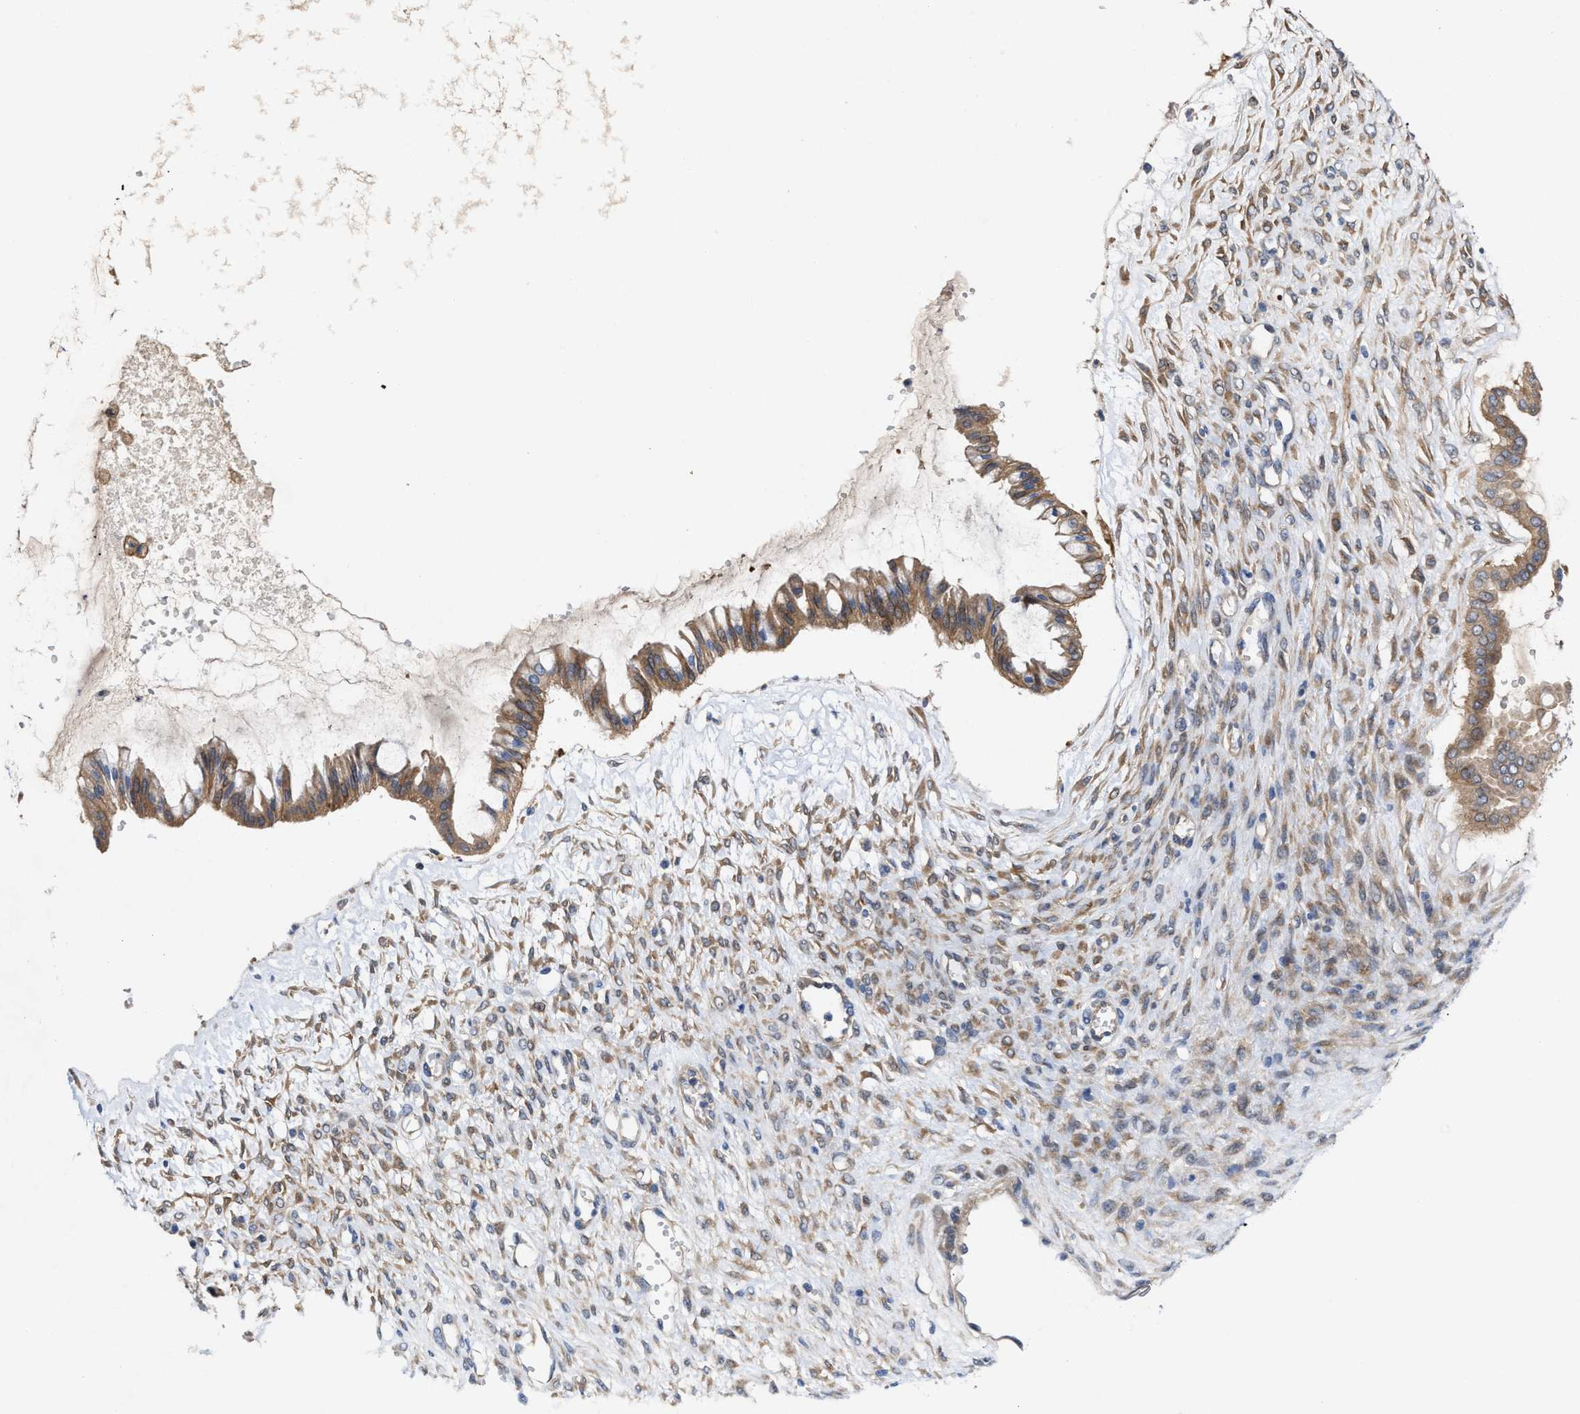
{"staining": {"intensity": "moderate", "quantity": ">75%", "location": "cytoplasmic/membranous"}, "tissue": "ovarian cancer", "cell_type": "Tumor cells", "image_type": "cancer", "snomed": [{"axis": "morphology", "description": "Cystadenocarcinoma, mucinous, NOS"}, {"axis": "topography", "description": "Ovary"}], "caption": "Immunohistochemistry of ovarian cancer reveals medium levels of moderate cytoplasmic/membranous expression in approximately >75% of tumor cells.", "gene": "BBLN", "patient": {"sex": "female", "age": 73}}